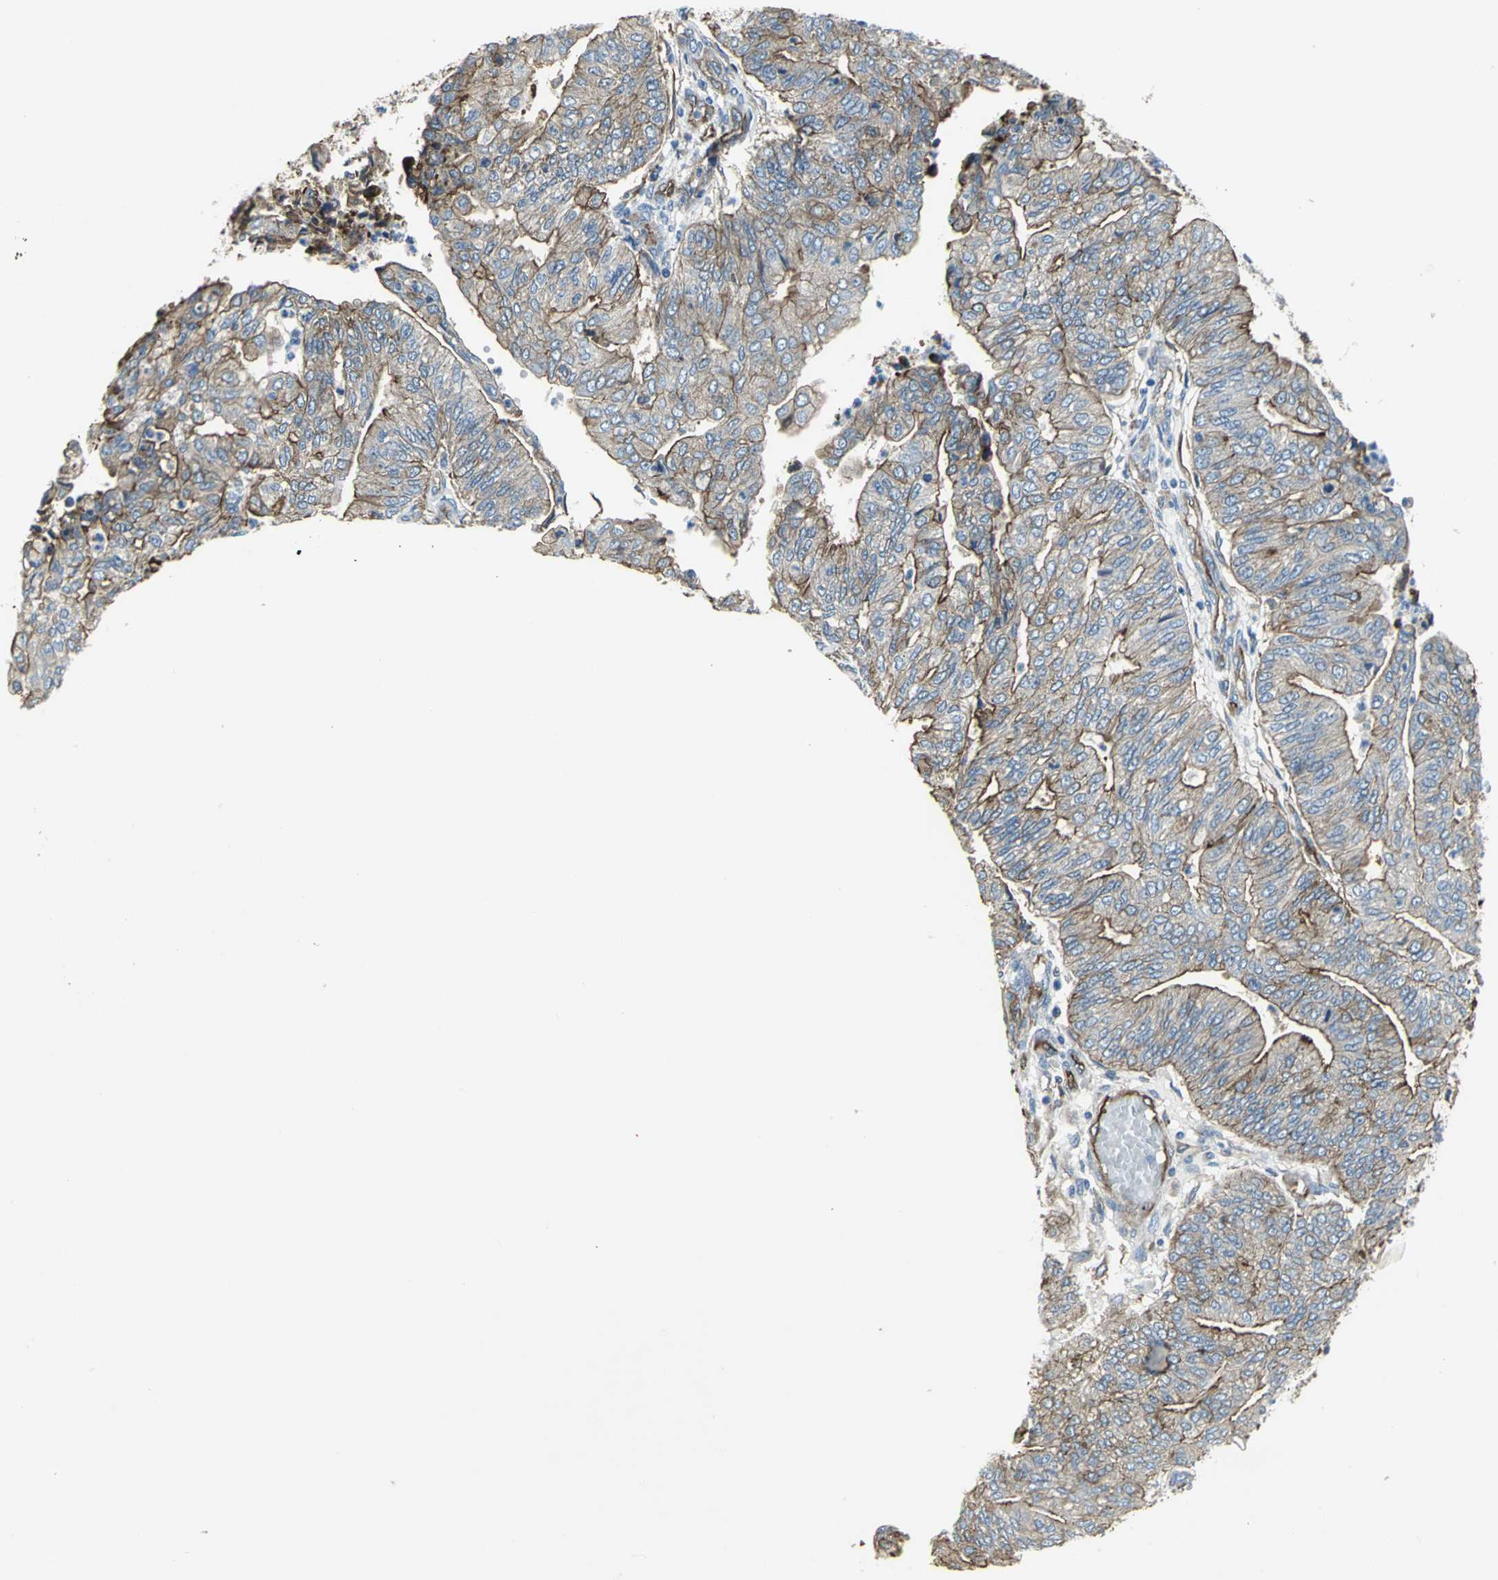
{"staining": {"intensity": "strong", "quantity": "25%-75%", "location": "cytoplasmic/membranous"}, "tissue": "endometrial cancer", "cell_type": "Tumor cells", "image_type": "cancer", "snomed": [{"axis": "morphology", "description": "Adenocarcinoma, NOS"}, {"axis": "topography", "description": "Endometrium"}], "caption": "High-magnification brightfield microscopy of endometrial cancer stained with DAB (brown) and counterstained with hematoxylin (blue). tumor cells exhibit strong cytoplasmic/membranous positivity is identified in approximately25%-75% of cells.", "gene": "FLNB", "patient": {"sex": "female", "age": 59}}